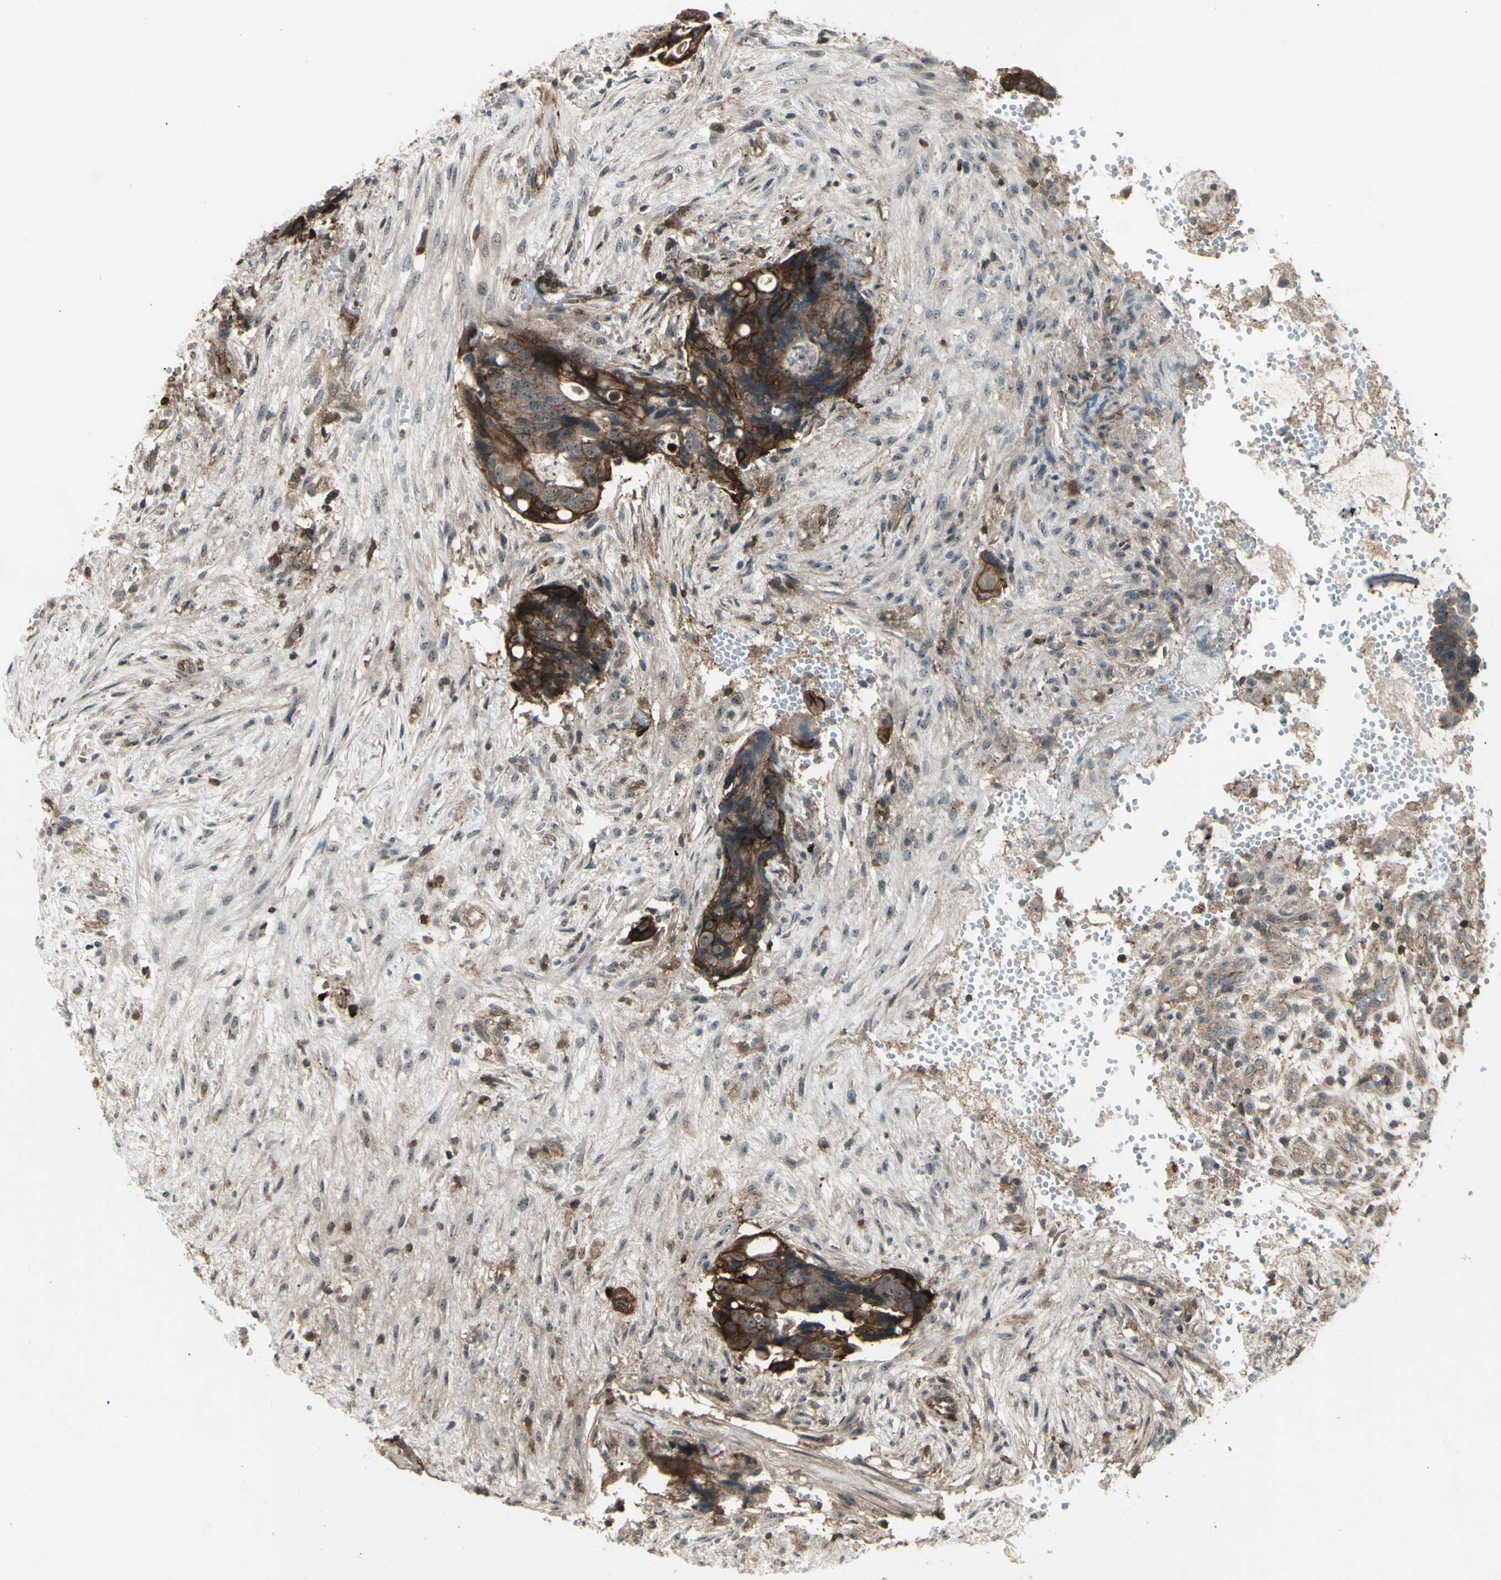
{"staining": {"intensity": "strong", "quantity": ">75%", "location": "cytoplasmic/membranous"}, "tissue": "colorectal cancer", "cell_type": "Tumor cells", "image_type": "cancer", "snomed": [{"axis": "morphology", "description": "Adenocarcinoma, NOS"}, {"axis": "topography", "description": "Colon"}], "caption": "Colorectal cancer (adenocarcinoma) was stained to show a protein in brown. There is high levels of strong cytoplasmic/membranous positivity in approximately >75% of tumor cells. The protein is stained brown, and the nuclei are stained in blue (DAB IHC with brightfield microscopy, high magnification).", "gene": "FXYD5", "patient": {"sex": "female", "age": 57}}